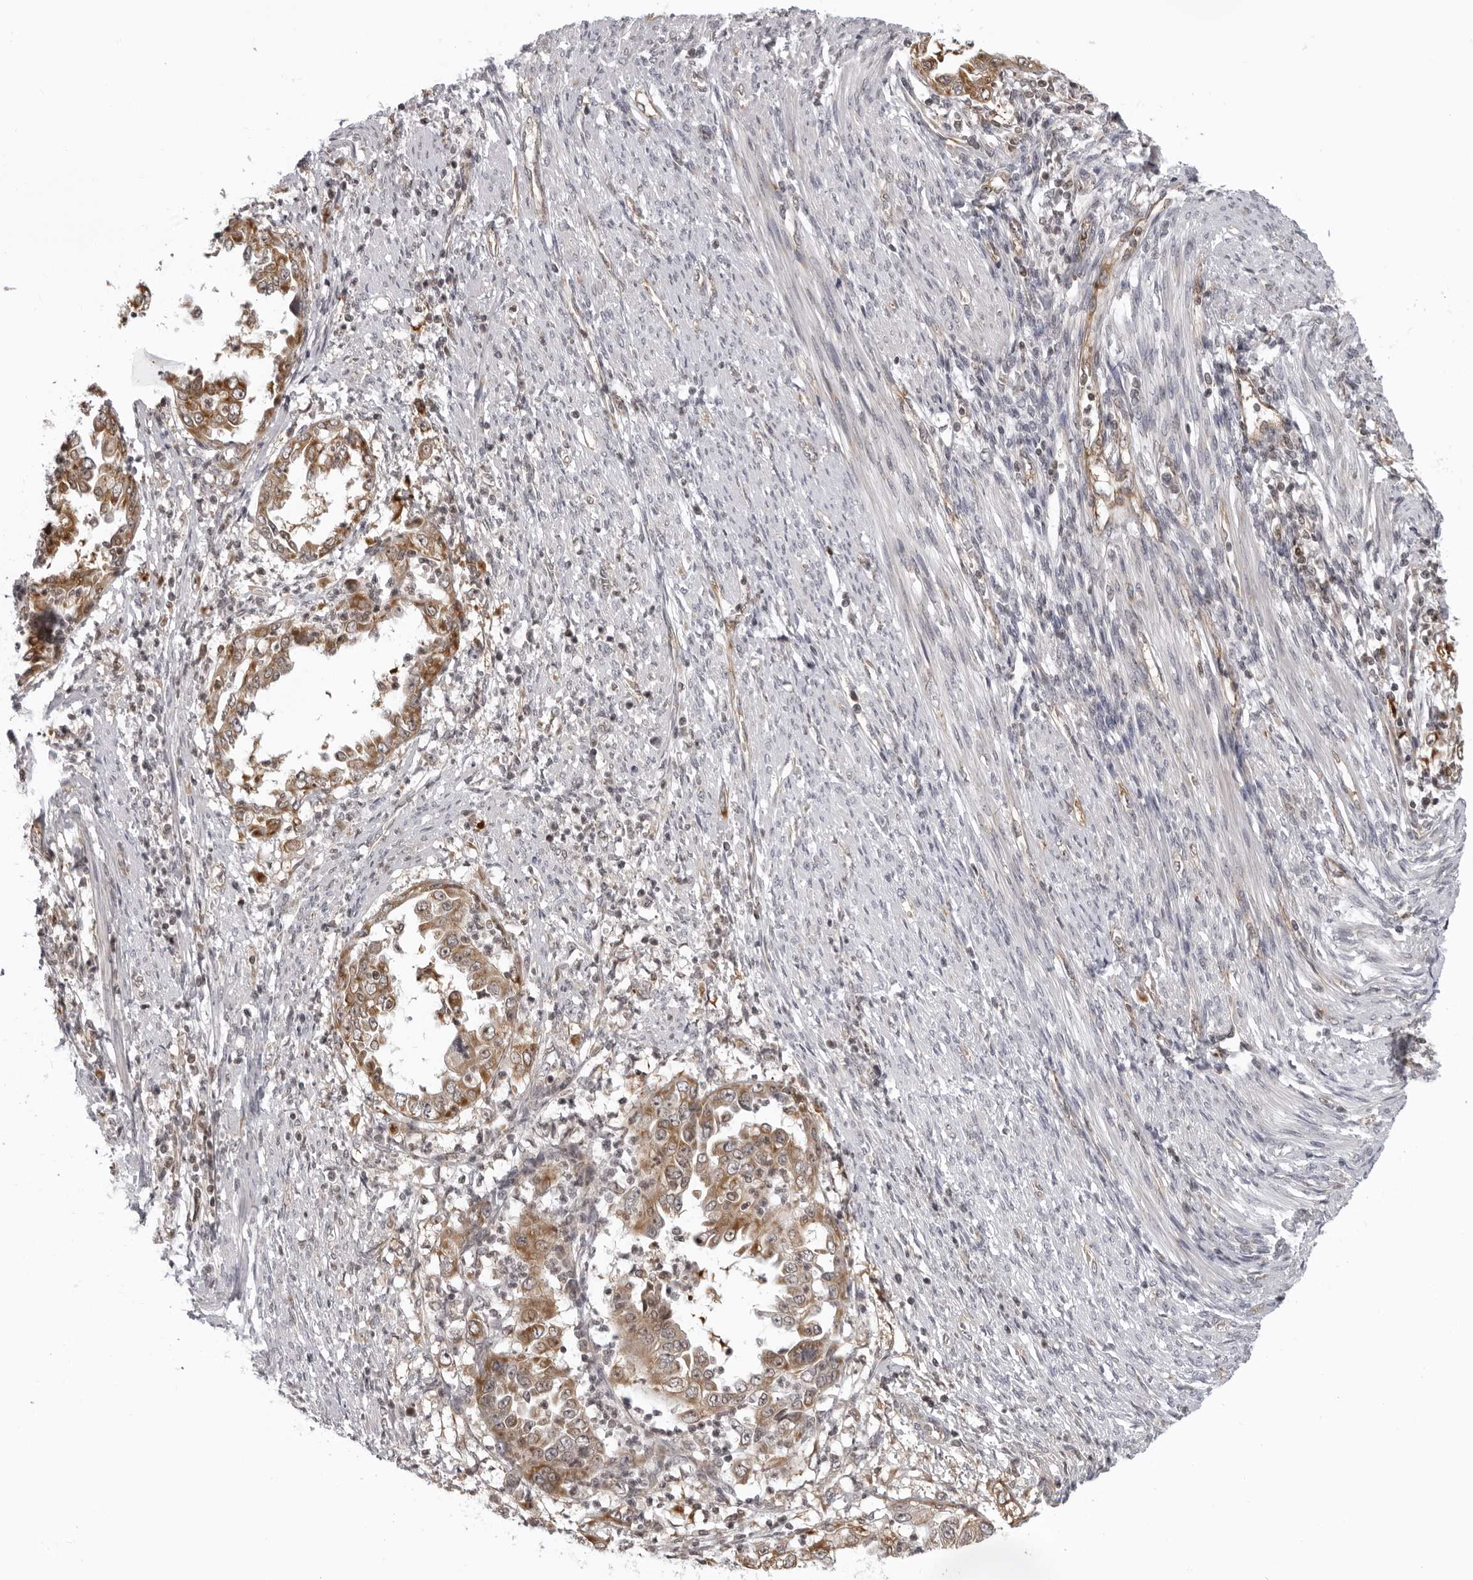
{"staining": {"intensity": "moderate", "quantity": ">75%", "location": "cytoplasmic/membranous"}, "tissue": "endometrial cancer", "cell_type": "Tumor cells", "image_type": "cancer", "snomed": [{"axis": "morphology", "description": "Adenocarcinoma, NOS"}, {"axis": "topography", "description": "Endometrium"}], "caption": "Endometrial adenocarcinoma stained with a protein marker exhibits moderate staining in tumor cells.", "gene": "MRPS15", "patient": {"sex": "female", "age": 85}}